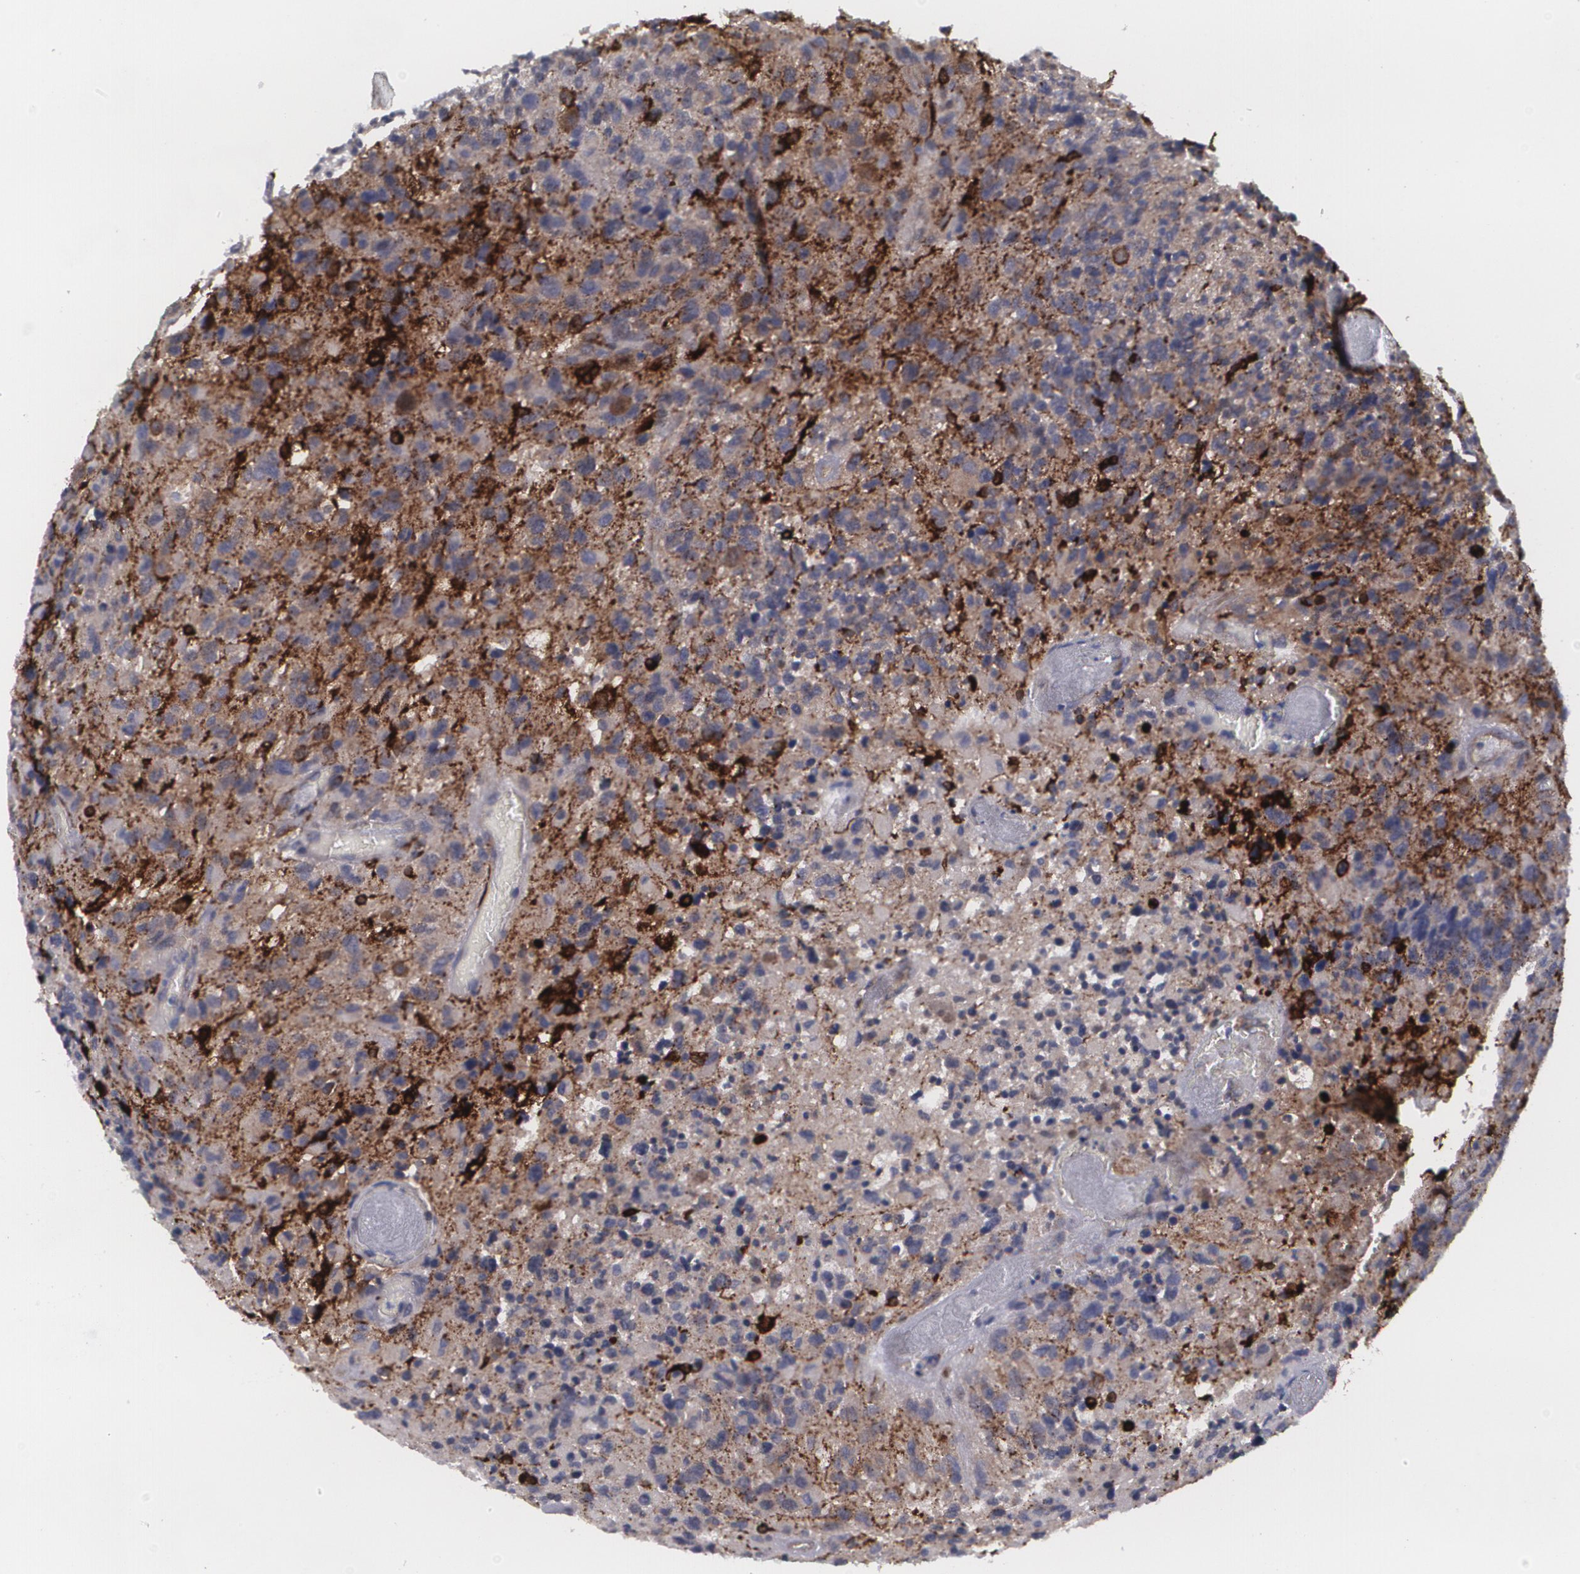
{"staining": {"intensity": "strong", "quantity": "25%-75%", "location": "cytoplasmic/membranous"}, "tissue": "glioma", "cell_type": "Tumor cells", "image_type": "cancer", "snomed": [{"axis": "morphology", "description": "Glioma, malignant, High grade"}, {"axis": "topography", "description": "Brain"}], "caption": "This histopathology image displays immunohistochemistry staining of human malignant high-grade glioma, with high strong cytoplasmic/membranous expression in approximately 25%-75% of tumor cells.", "gene": "BIN1", "patient": {"sex": "male", "age": 69}}